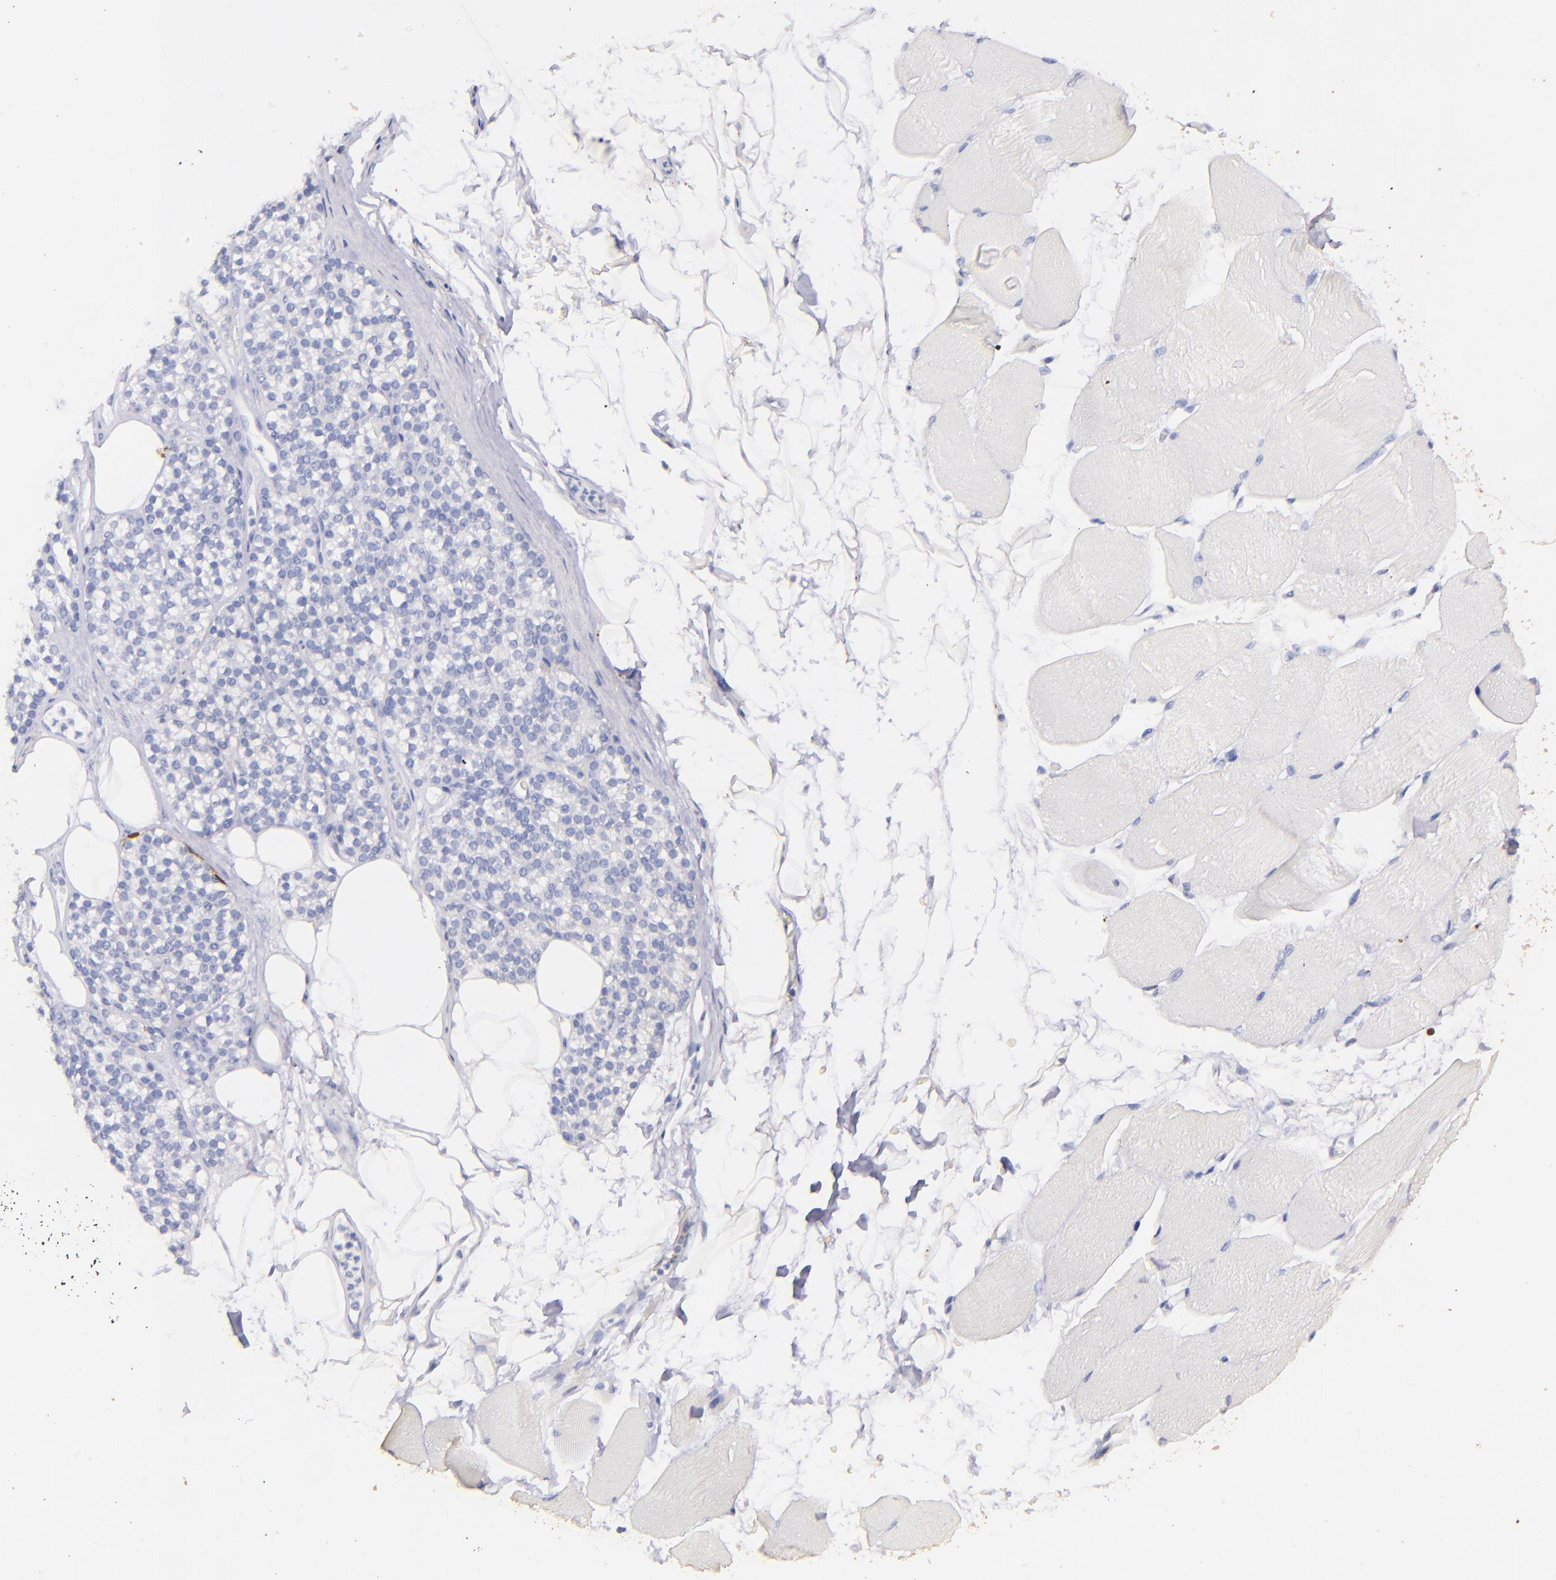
{"staining": {"intensity": "negative", "quantity": "none", "location": "none"}, "tissue": "skeletal muscle", "cell_type": "Myocytes", "image_type": "normal", "snomed": [{"axis": "morphology", "description": "Normal tissue, NOS"}, {"axis": "topography", "description": "Skeletal muscle"}, {"axis": "topography", "description": "Parathyroid gland"}], "caption": "A high-resolution photomicrograph shows immunohistochemistry staining of normal skeletal muscle, which shows no significant expression in myocytes.", "gene": "UCHL1", "patient": {"sex": "female", "age": 37}}